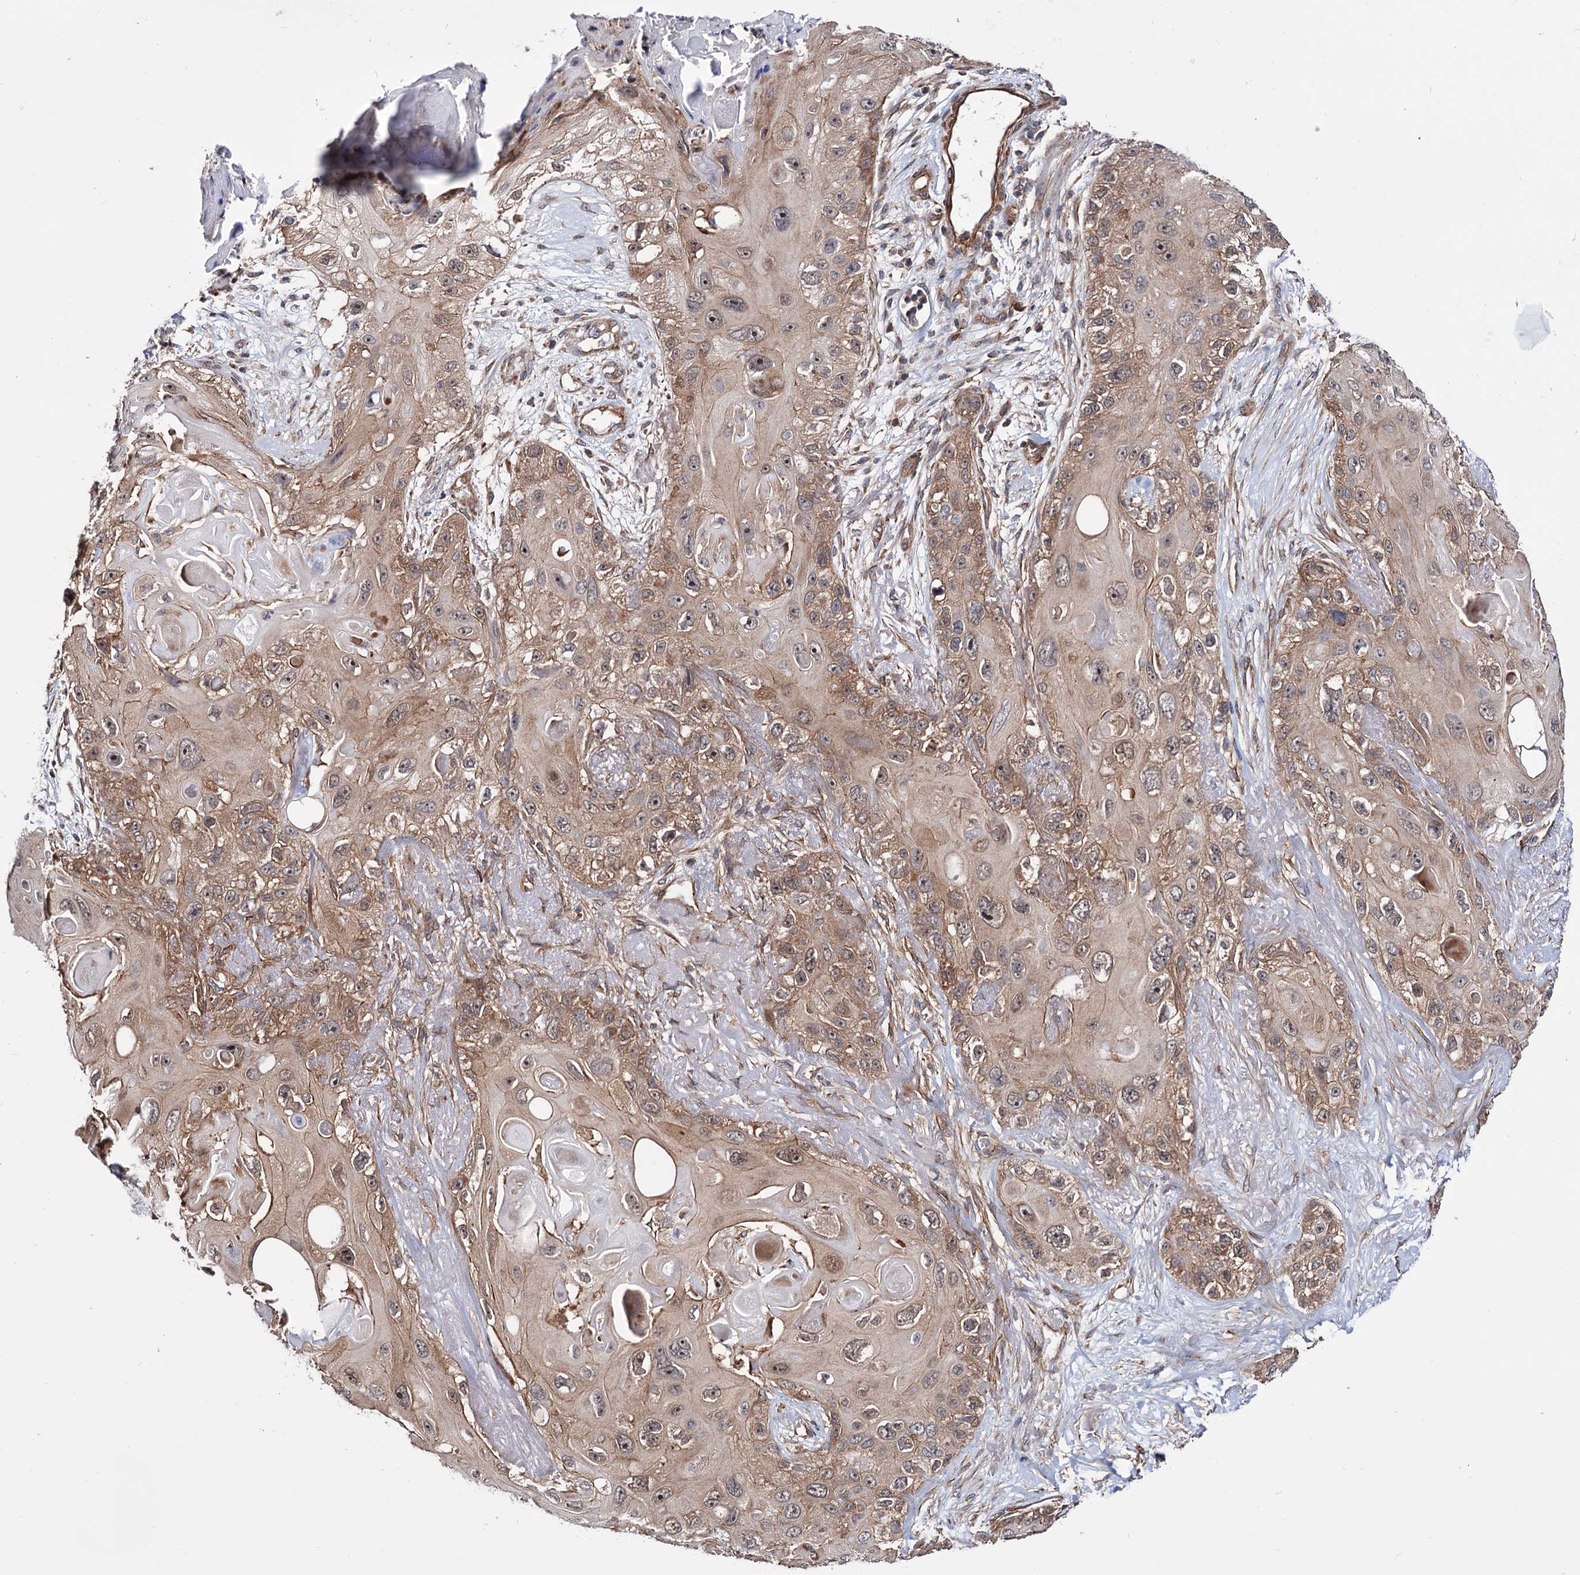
{"staining": {"intensity": "moderate", "quantity": ">75%", "location": "cytoplasmic/membranous"}, "tissue": "skin cancer", "cell_type": "Tumor cells", "image_type": "cancer", "snomed": [{"axis": "morphology", "description": "Normal tissue, NOS"}, {"axis": "morphology", "description": "Squamous cell carcinoma, NOS"}, {"axis": "topography", "description": "Skin"}], "caption": "About >75% of tumor cells in skin squamous cell carcinoma demonstrate moderate cytoplasmic/membranous protein expression as visualized by brown immunohistochemical staining.", "gene": "FERMT2", "patient": {"sex": "male", "age": 72}}